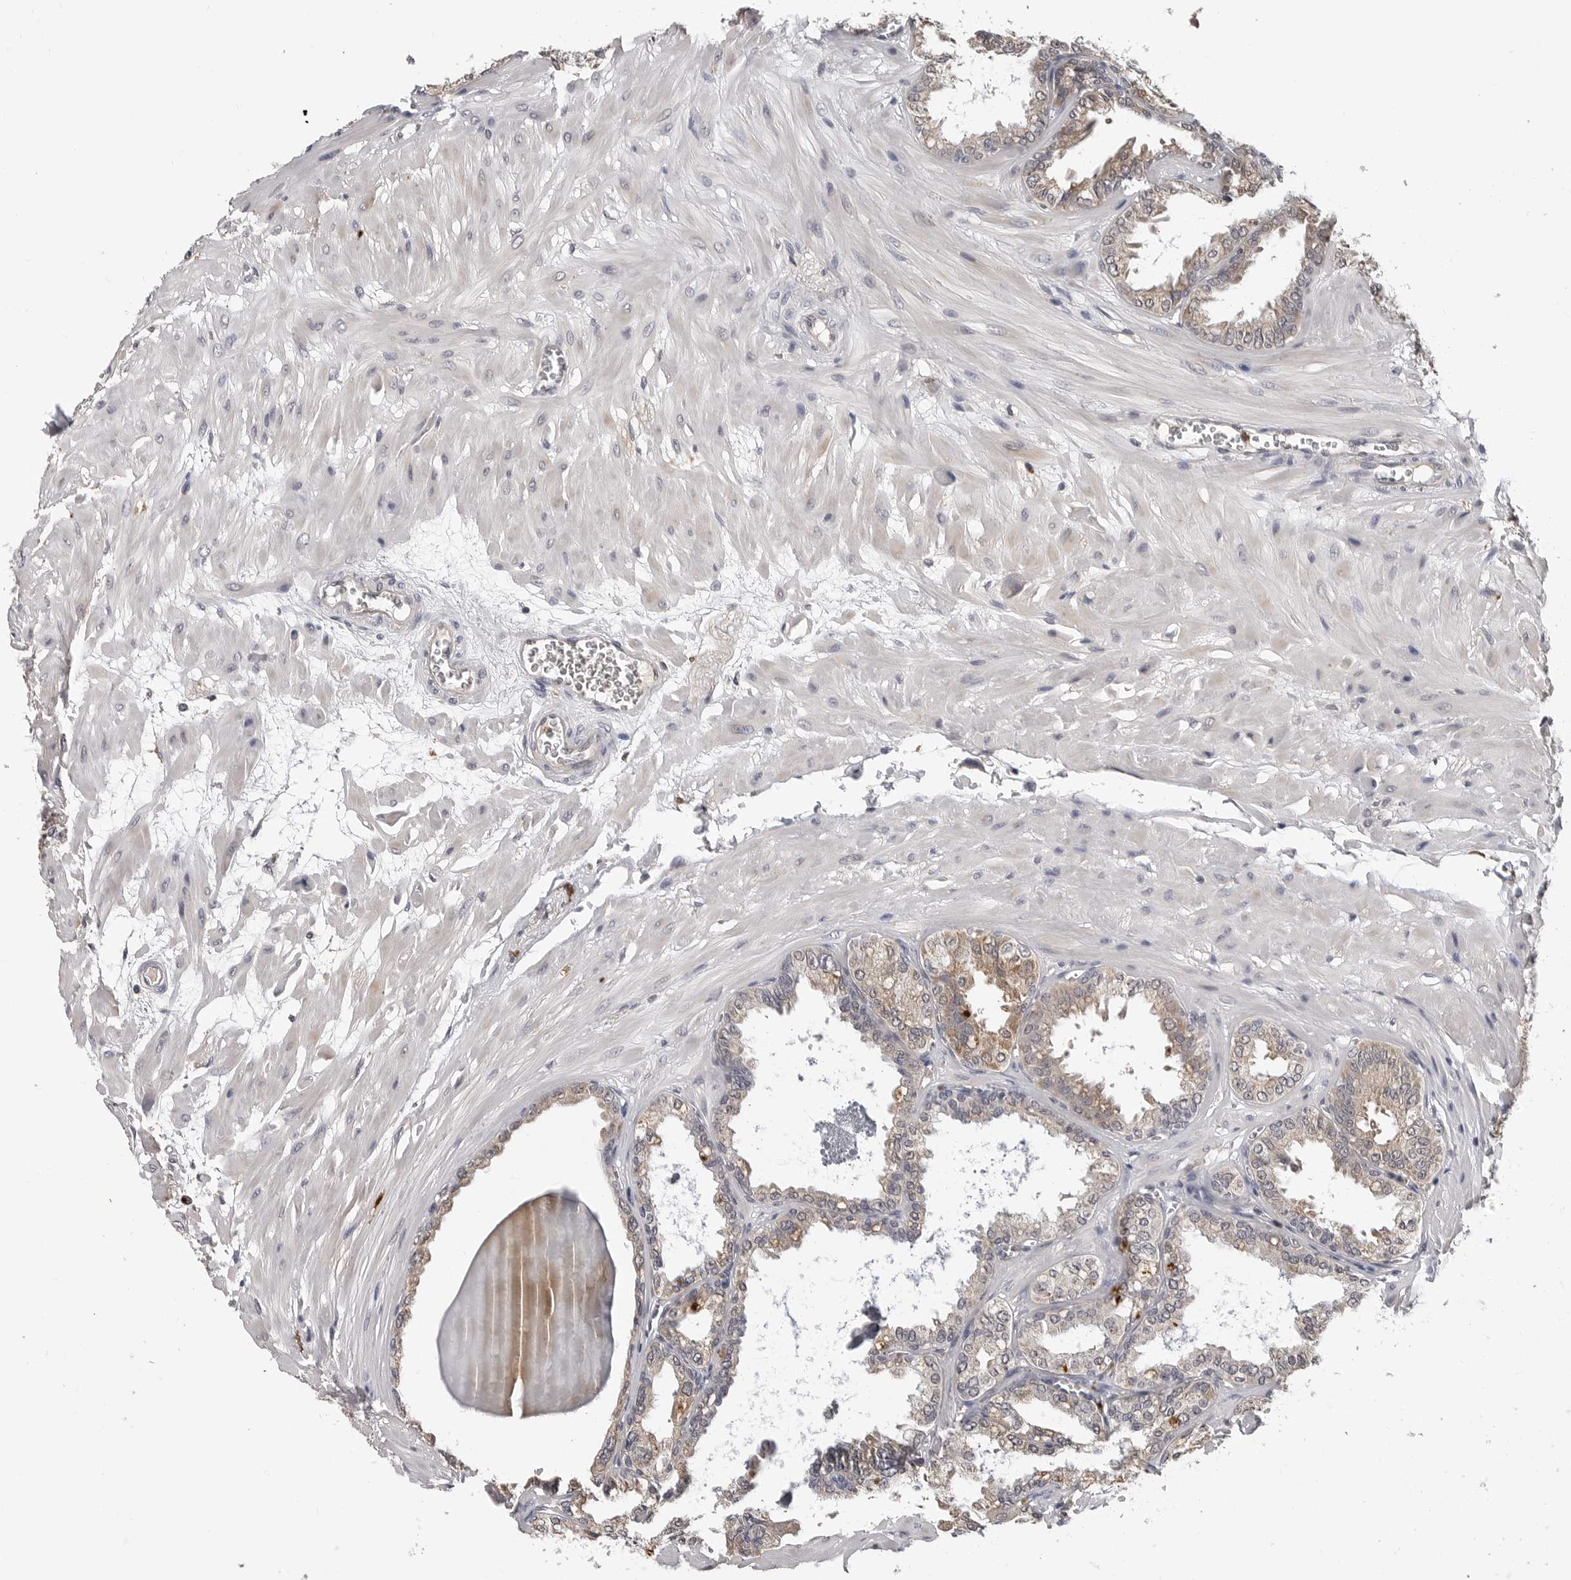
{"staining": {"intensity": "weak", "quantity": "25%-75%", "location": "cytoplasmic/membranous"}, "tissue": "seminal vesicle", "cell_type": "Glandular cells", "image_type": "normal", "snomed": [{"axis": "morphology", "description": "Normal tissue, NOS"}, {"axis": "topography", "description": "Prostate"}, {"axis": "topography", "description": "Seminal veicle"}], "caption": "This micrograph exhibits normal seminal vesicle stained with immunohistochemistry (IHC) to label a protein in brown. The cytoplasmic/membranous of glandular cells show weak positivity for the protein. Nuclei are counter-stained blue.", "gene": "TRMT13", "patient": {"sex": "male", "age": 51}}